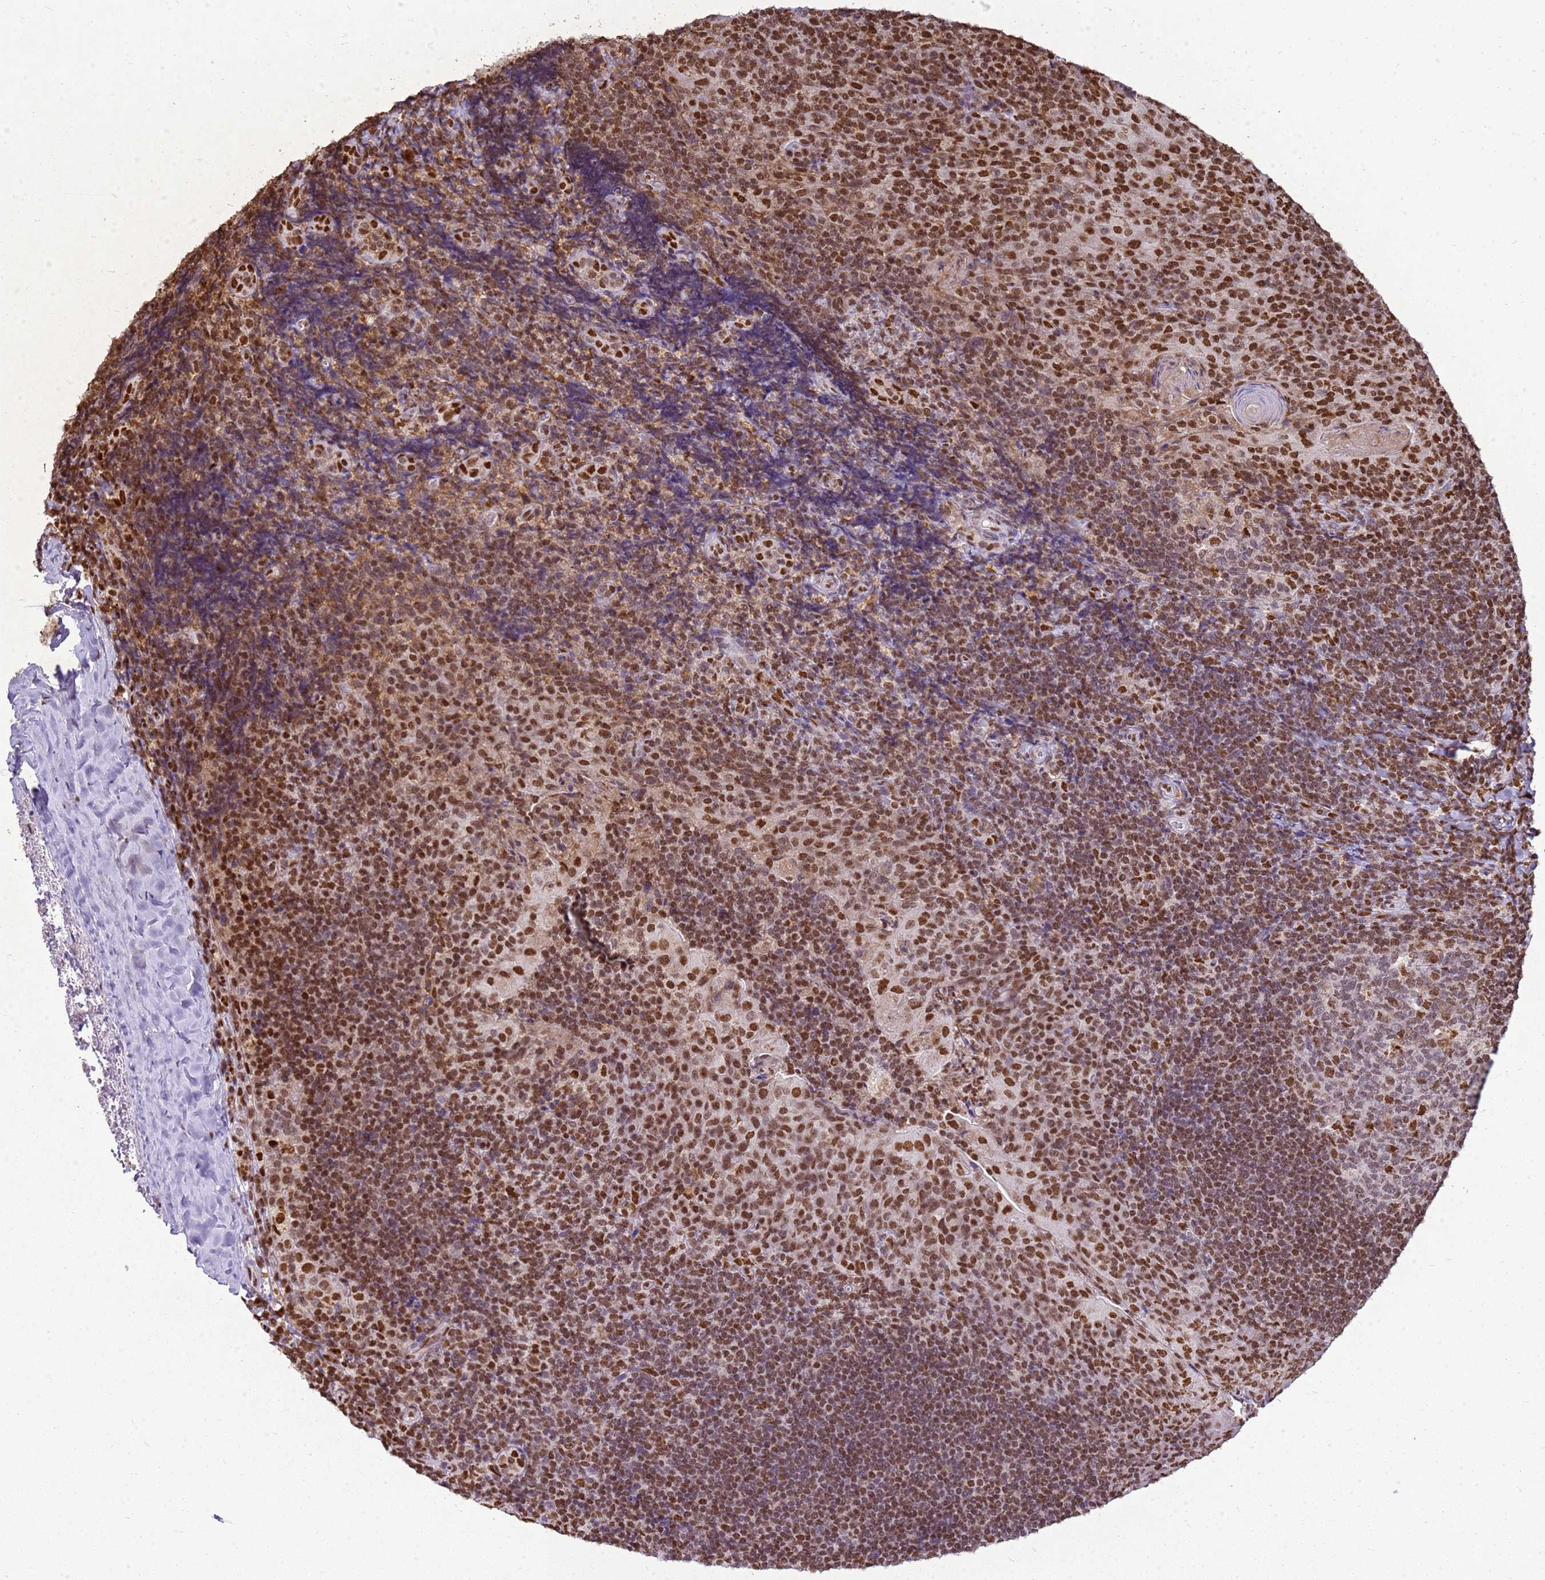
{"staining": {"intensity": "strong", "quantity": "<25%", "location": "nuclear"}, "tissue": "tonsil", "cell_type": "Germinal center cells", "image_type": "normal", "snomed": [{"axis": "morphology", "description": "Normal tissue, NOS"}, {"axis": "topography", "description": "Tonsil"}], "caption": "This image displays immunohistochemistry (IHC) staining of normal human tonsil, with medium strong nuclear staining in approximately <25% of germinal center cells.", "gene": "APEX1", "patient": {"sex": "male", "age": 17}}